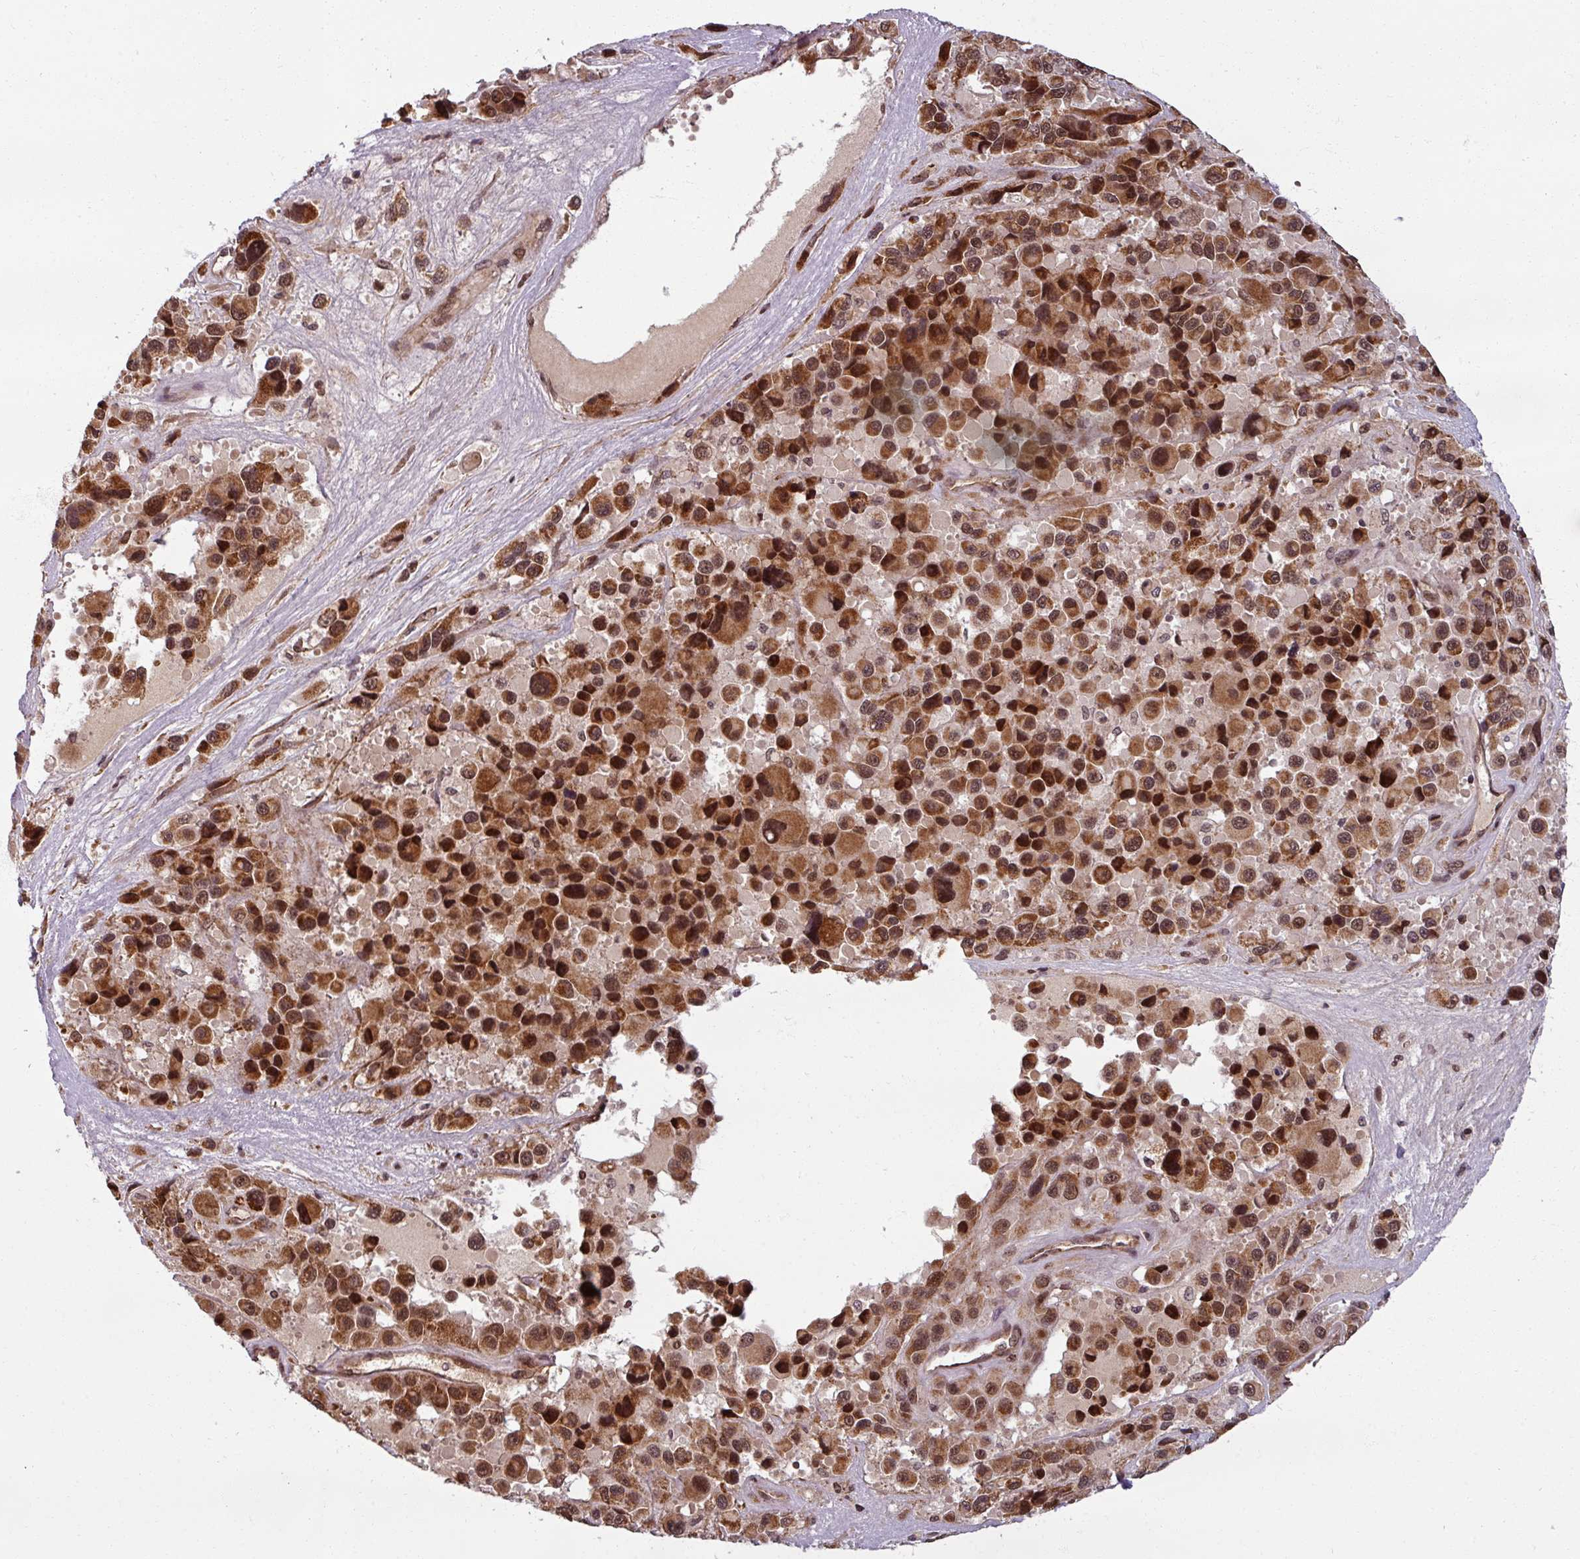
{"staining": {"intensity": "strong", "quantity": ">75%", "location": "cytoplasmic/membranous,nuclear"}, "tissue": "melanoma", "cell_type": "Tumor cells", "image_type": "cancer", "snomed": [{"axis": "morphology", "description": "Malignant melanoma, Metastatic site"}, {"axis": "topography", "description": "Lymph node"}], "caption": "Brown immunohistochemical staining in human melanoma displays strong cytoplasmic/membranous and nuclear positivity in about >75% of tumor cells.", "gene": "SWI5", "patient": {"sex": "female", "age": 65}}